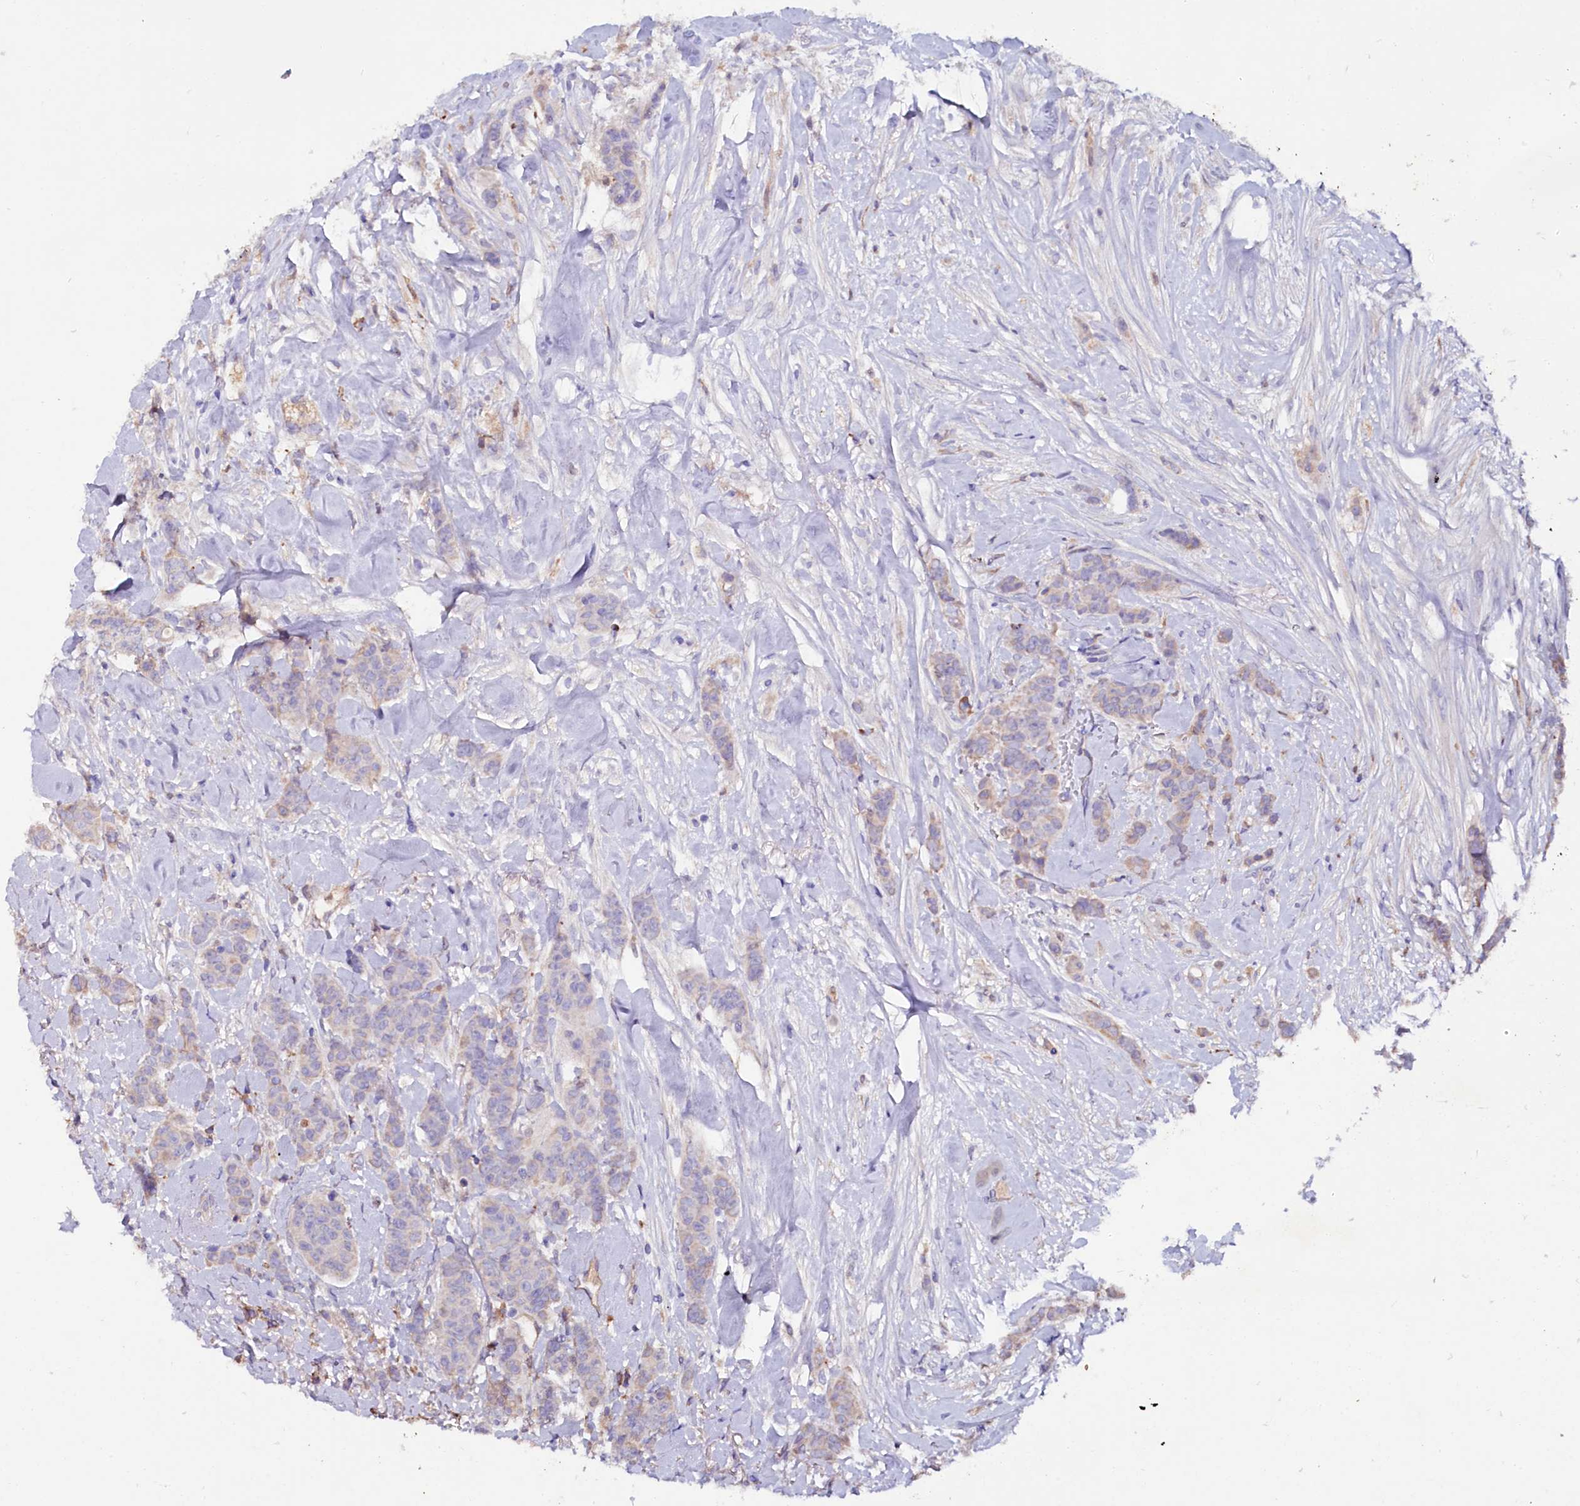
{"staining": {"intensity": "weak", "quantity": "<25%", "location": "cytoplasmic/membranous"}, "tissue": "breast cancer", "cell_type": "Tumor cells", "image_type": "cancer", "snomed": [{"axis": "morphology", "description": "Duct carcinoma"}, {"axis": "topography", "description": "Breast"}], "caption": "Micrograph shows no protein expression in tumor cells of breast cancer tissue.", "gene": "IL17RD", "patient": {"sex": "female", "age": 40}}